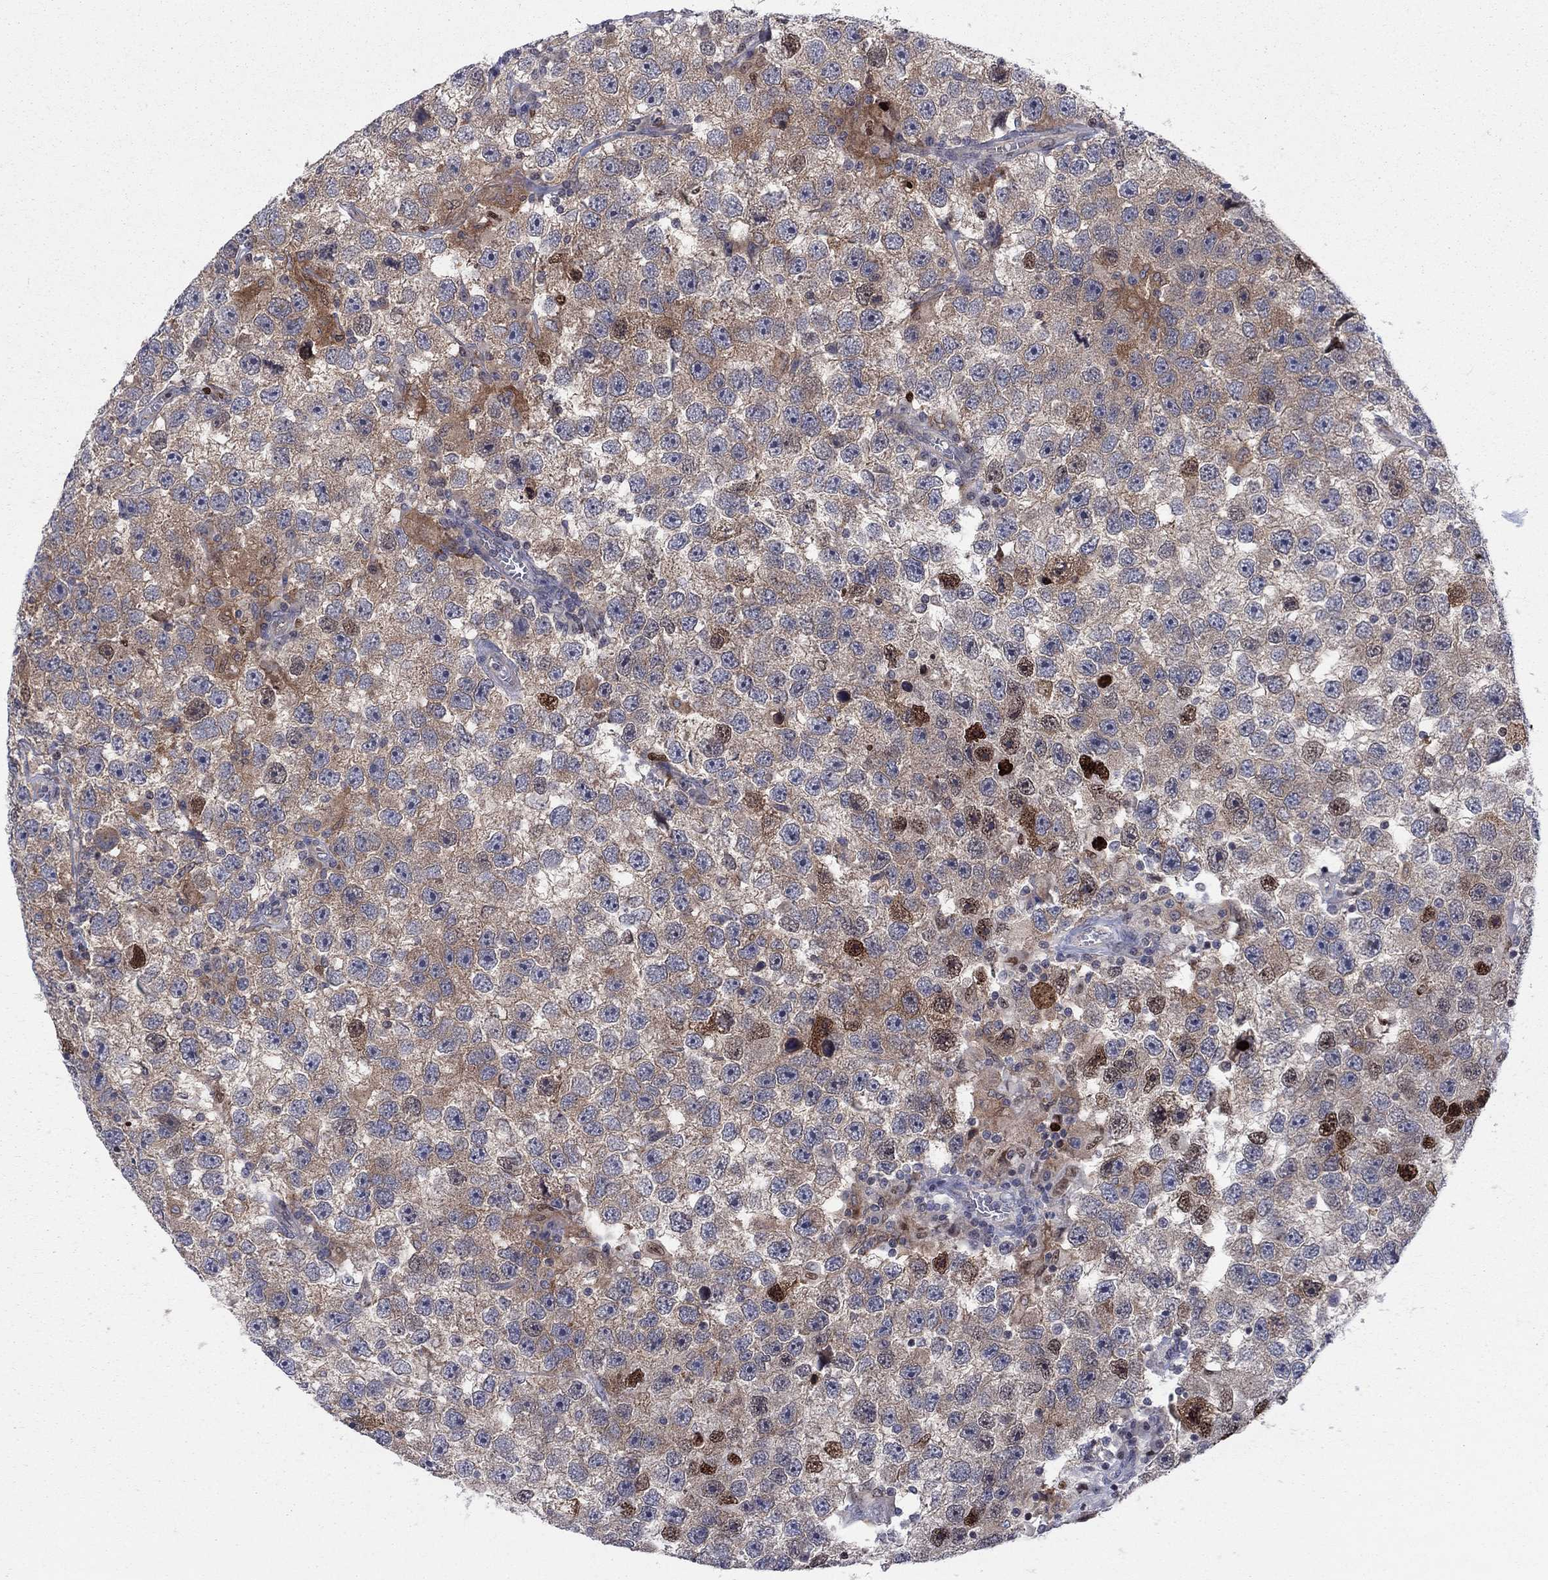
{"staining": {"intensity": "moderate", "quantity": "<25%", "location": "cytoplasmic/membranous"}, "tissue": "testis cancer", "cell_type": "Tumor cells", "image_type": "cancer", "snomed": [{"axis": "morphology", "description": "Seminoma, NOS"}, {"axis": "topography", "description": "Testis"}], "caption": "There is low levels of moderate cytoplasmic/membranous expression in tumor cells of testis cancer (seminoma), as demonstrated by immunohistochemical staining (brown color).", "gene": "ZNHIT3", "patient": {"sex": "male", "age": 26}}